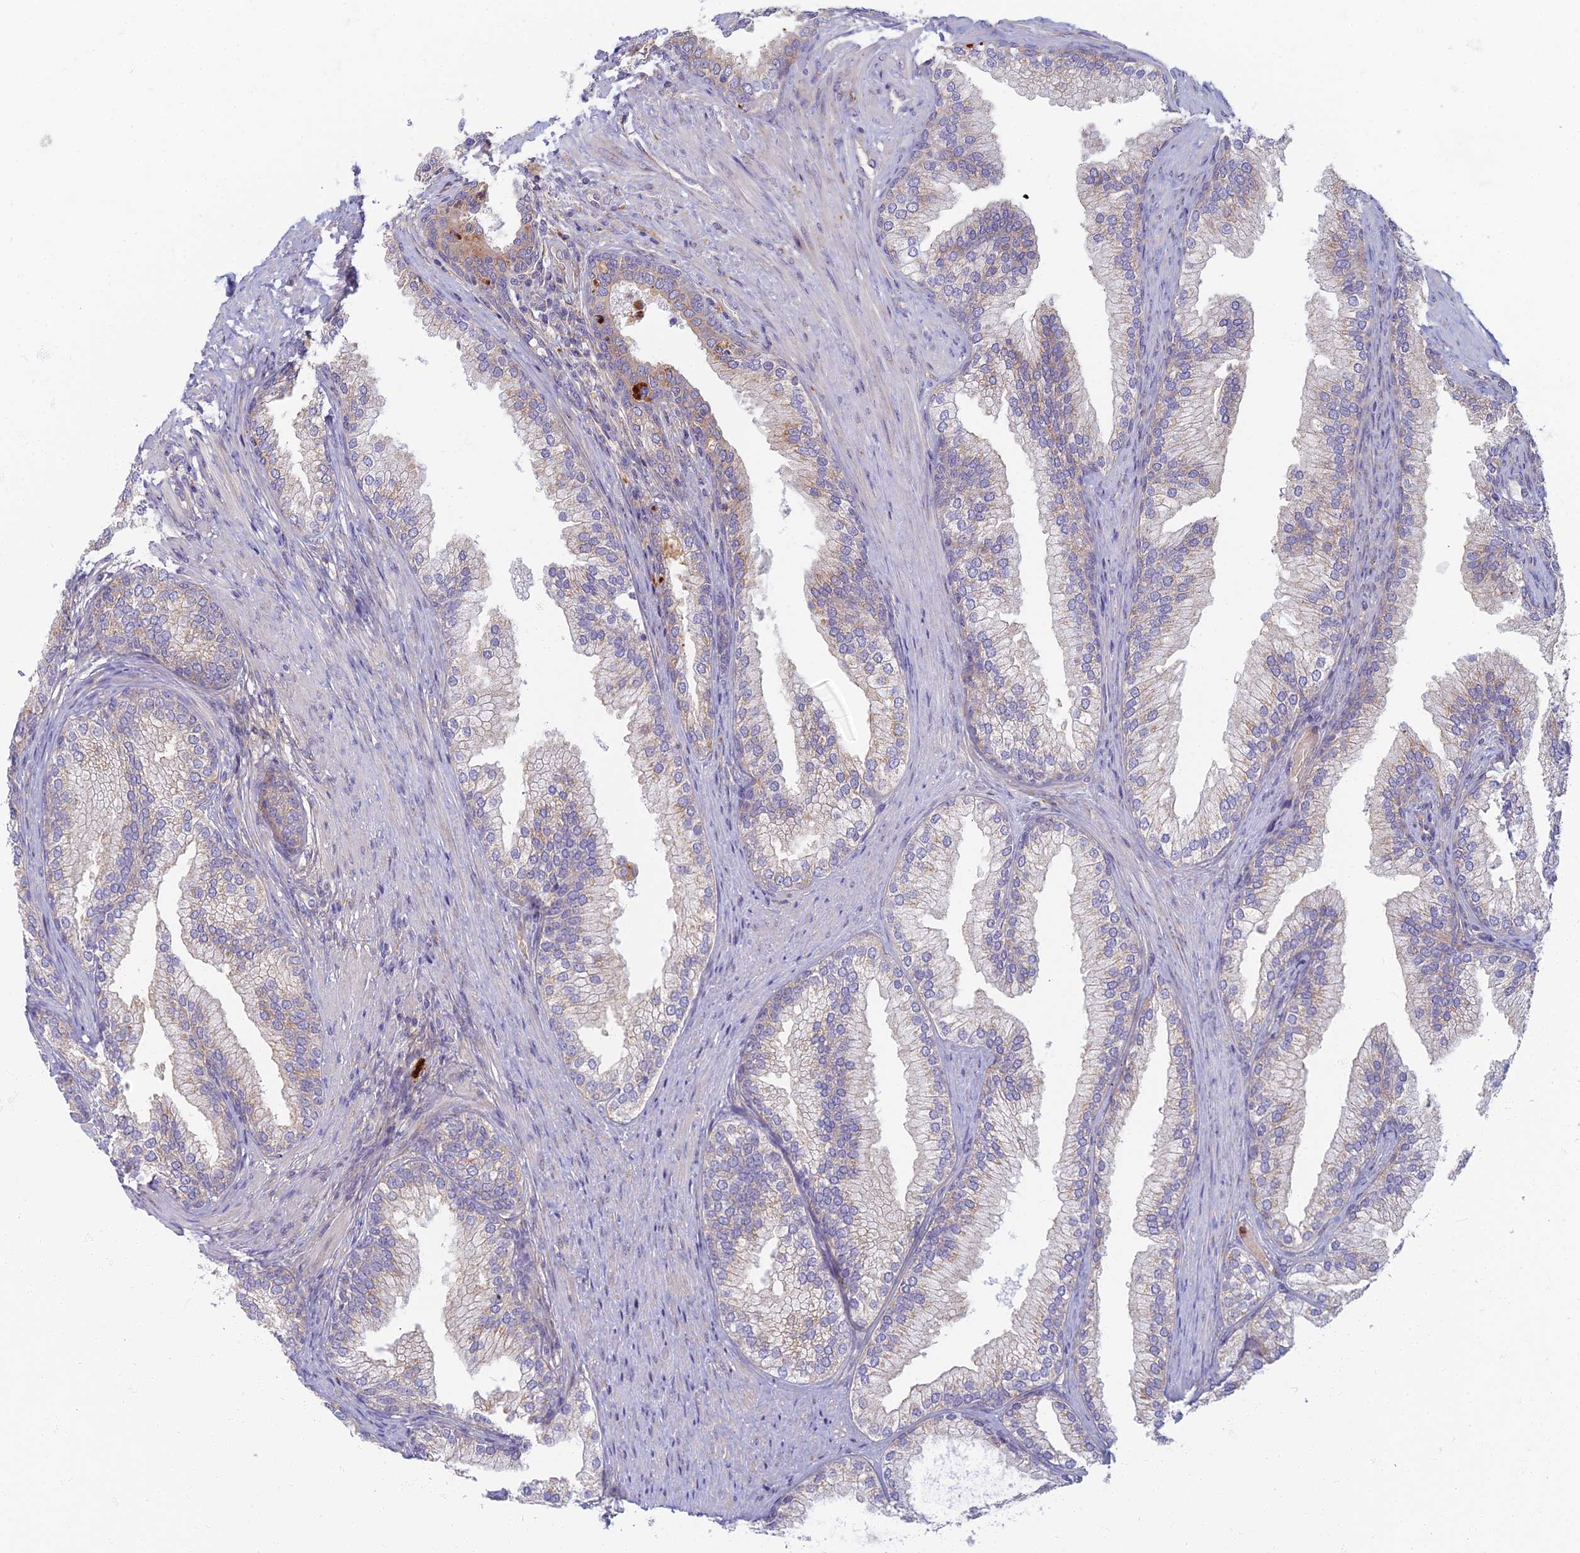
{"staining": {"intensity": "moderate", "quantity": "25%-75%", "location": "cytoplasmic/membranous"}, "tissue": "prostate", "cell_type": "Glandular cells", "image_type": "normal", "snomed": [{"axis": "morphology", "description": "Normal tissue, NOS"}, {"axis": "topography", "description": "Prostate"}], "caption": "Immunohistochemical staining of unremarkable prostate shows medium levels of moderate cytoplasmic/membranous expression in approximately 25%-75% of glandular cells.", "gene": "PROX2", "patient": {"sex": "male", "age": 76}}